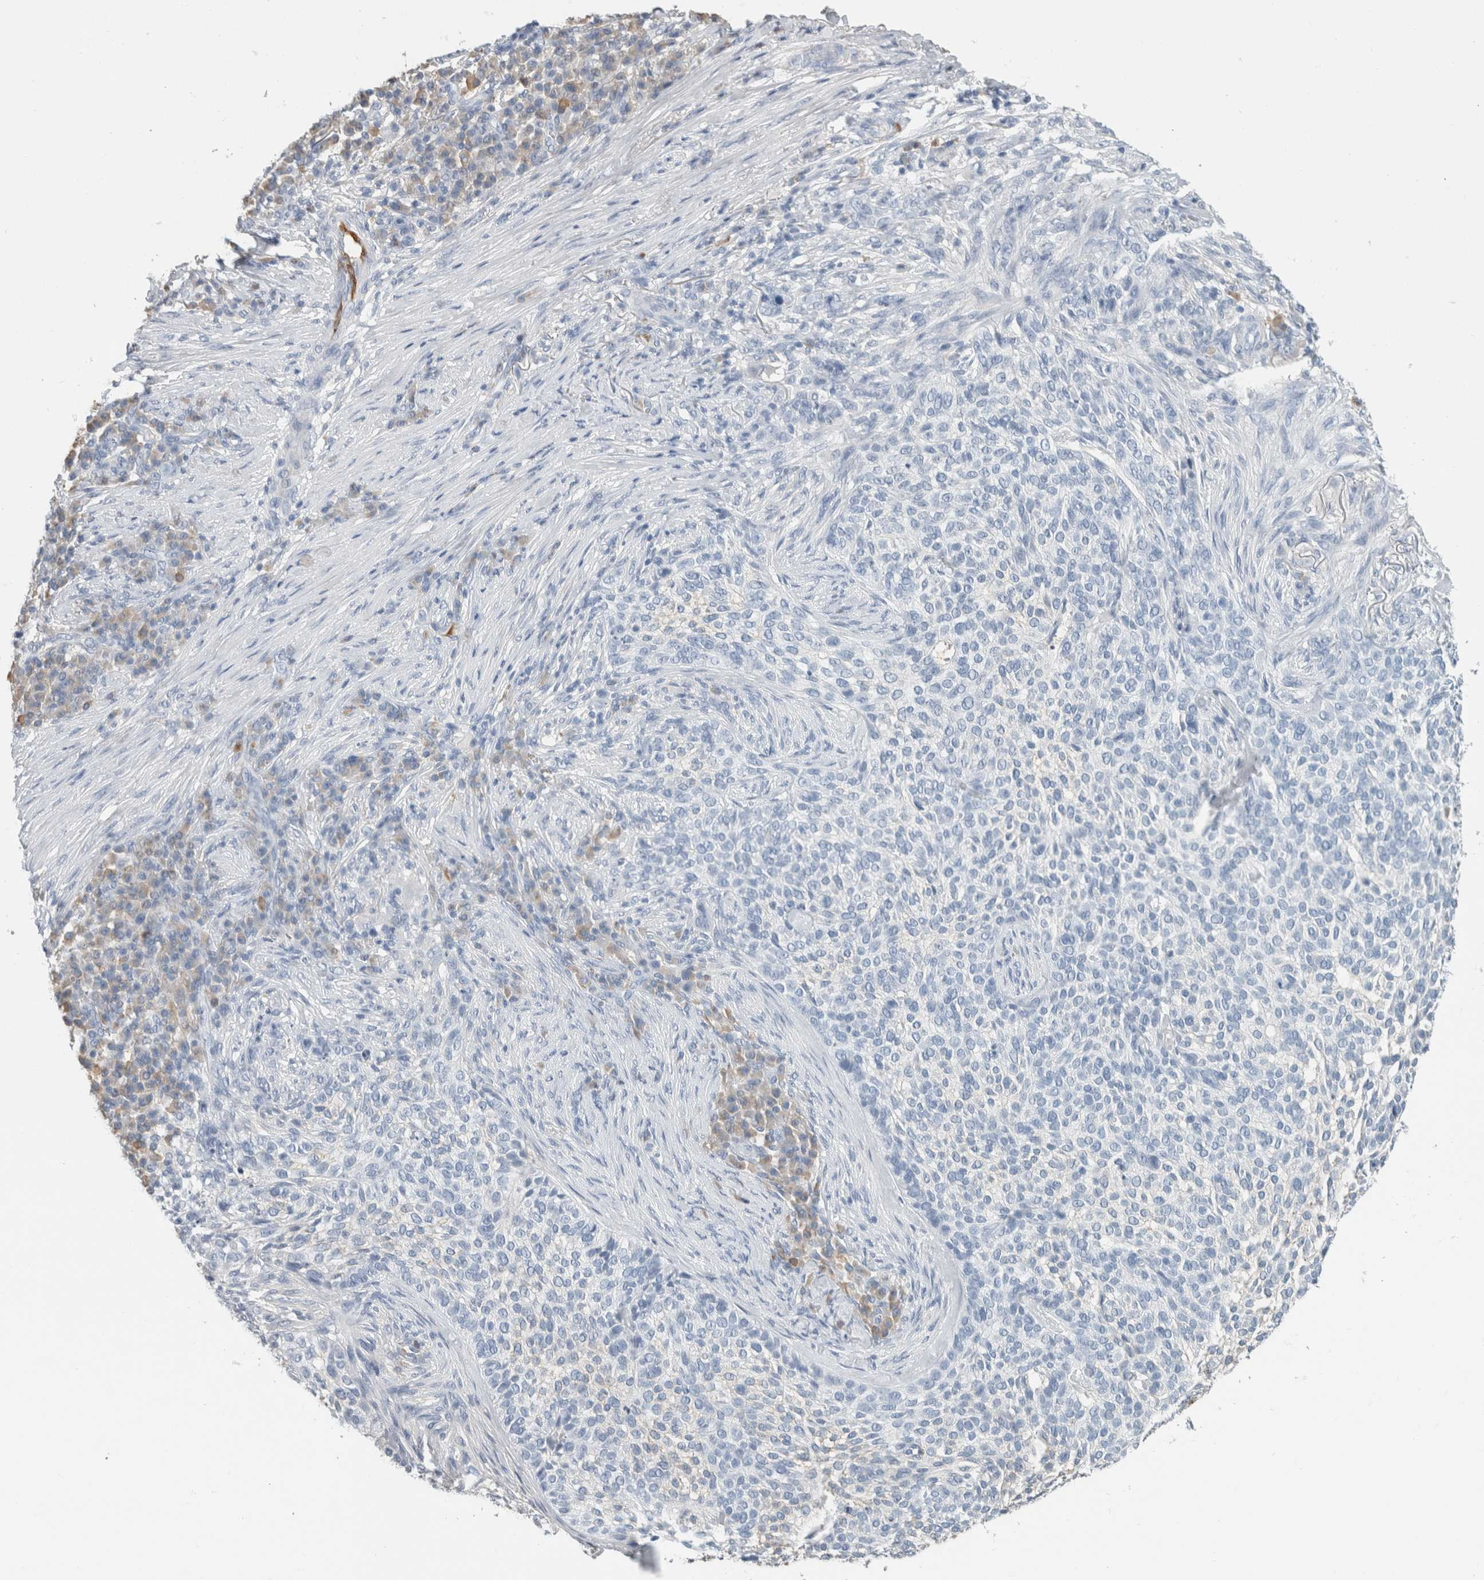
{"staining": {"intensity": "negative", "quantity": "none", "location": "none"}, "tissue": "skin cancer", "cell_type": "Tumor cells", "image_type": "cancer", "snomed": [{"axis": "morphology", "description": "Basal cell carcinoma"}, {"axis": "topography", "description": "Skin"}], "caption": "The micrograph reveals no staining of tumor cells in skin cancer (basal cell carcinoma).", "gene": "CA1", "patient": {"sex": "female", "age": 64}}